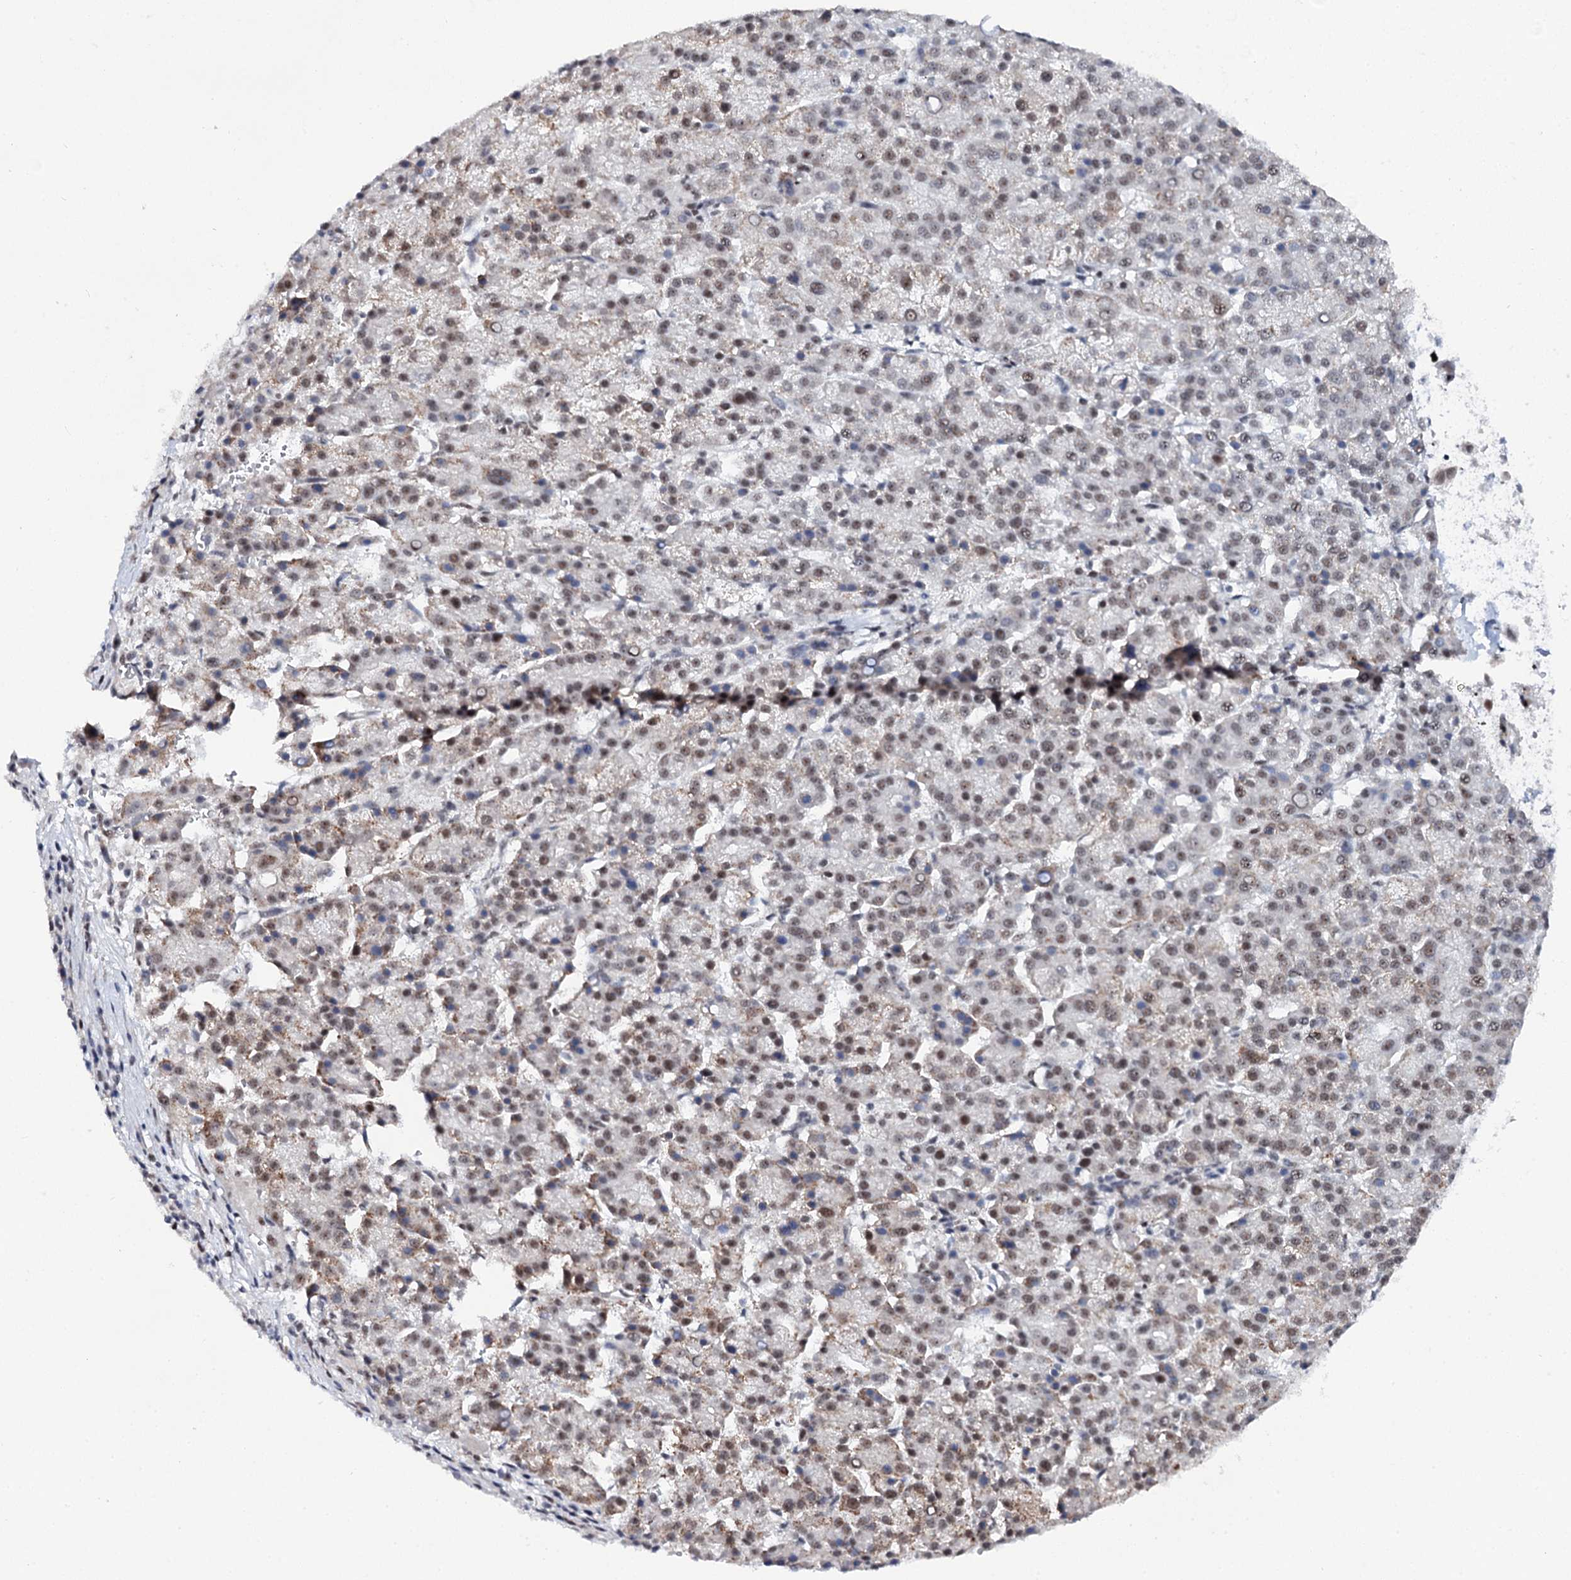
{"staining": {"intensity": "weak", "quantity": "25%-75%", "location": "nuclear"}, "tissue": "liver cancer", "cell_type": "Tumor cells", "image_type": "cancer", "snomed": [{"axis": "morphology", "description": "Carcinoma, Hepatocellular, NOS"}, {"axis": "topography", "description": "Liver"}], "caption": "Liver cancer stained for a protein (brown) shows weak nuclear positive staining in about 25%-75% of tumor cells.", "gene": "BUD13", "patient": {"sex": "female", "age": 58}}